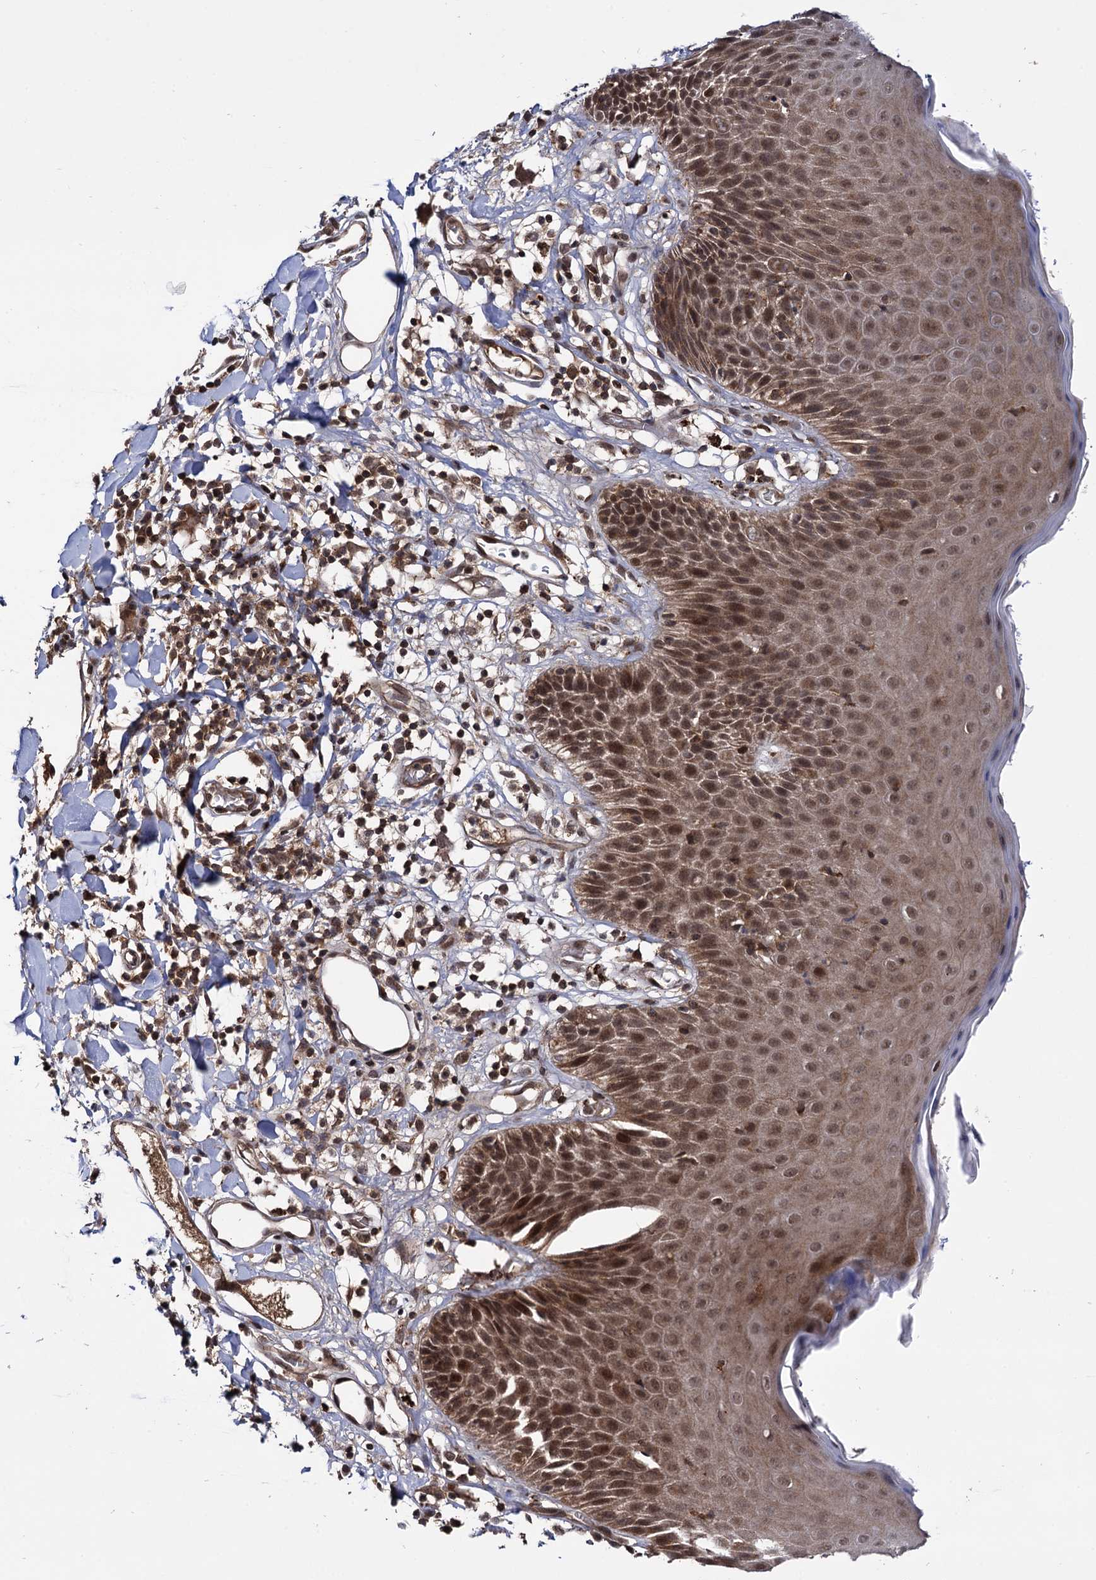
{"staining": {"intensity": "strong", "quantity": ">75%", "location": "cytoplasmic/membranous,nuclear"}, "tissue": "skin", "cell_type": "Epidermal cells", "image_type": "normal", "snomed": [{"axis": "morphology", "description": "Normal tissue, NOS"}, {"axis": "topography", "description": "Vulva"}], "caption": "Protein expression analysis of benign skin reveals strong cytoplasmic/membranous,nuclear expression in approximately >75% of epidermal cells.", "gene": "MICAL2", "patient": {"sex": "female", "age": 68}}